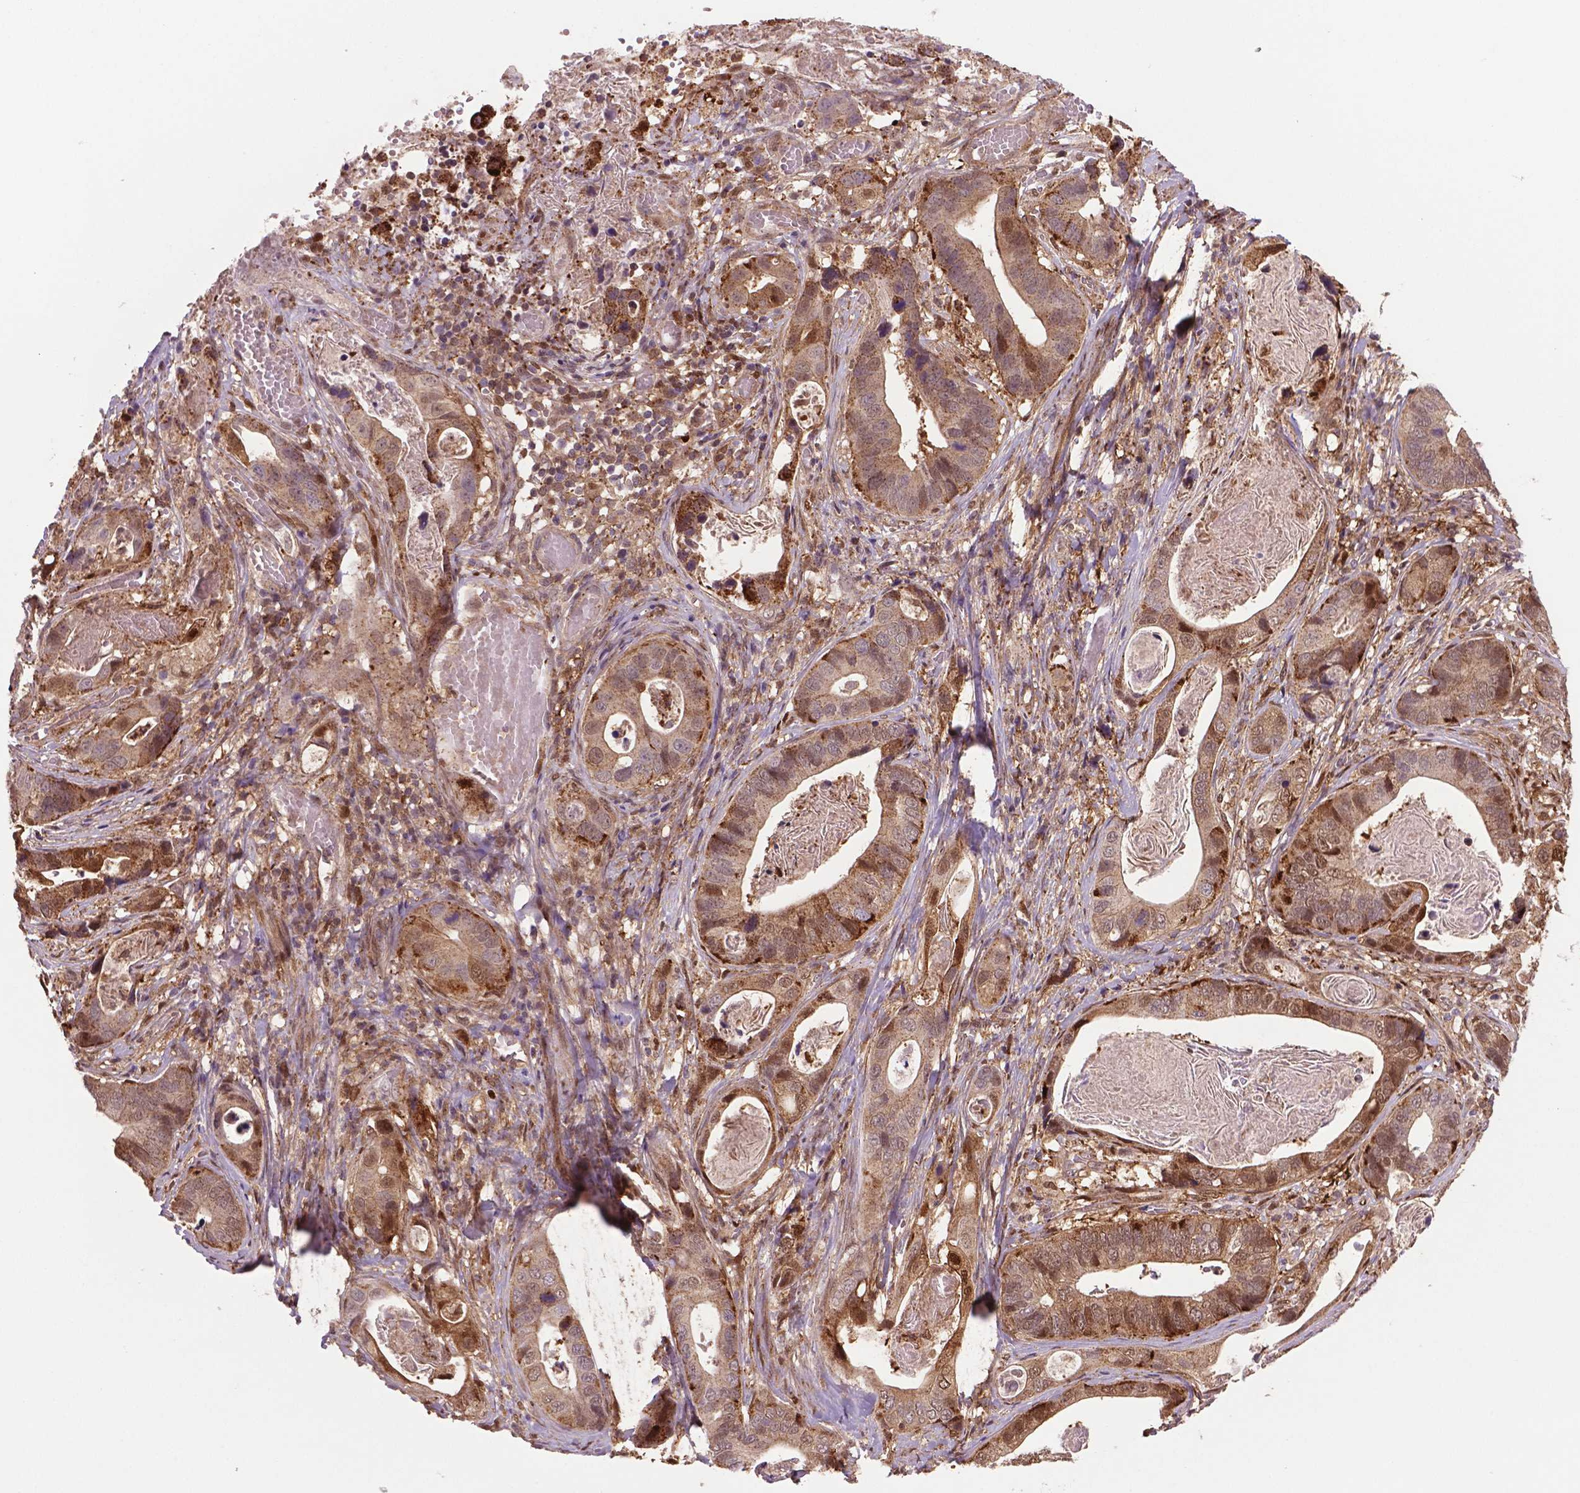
{"staining": {"intensity": "weak", "quantity": ">75%", "location": "cytoplasmic/membranous,nuclear"}, "tissue": "stomach cancer", "cell_type": "Tumor cells", "image_type": "cancer", "snomed": [{"axis": "morphology", "description": "Adenocarcinoma, NOS"}, {"axis": "topography", "description": "Stomach"}], "caption": "An image of human adenocarcinoma (stomach) stained for a protein displays weak cytoplasmic/membranous and nuclear brown staining in tumor cells.", "gene": "PLIN3", "patient": {"sex": "male", "age": 84}}